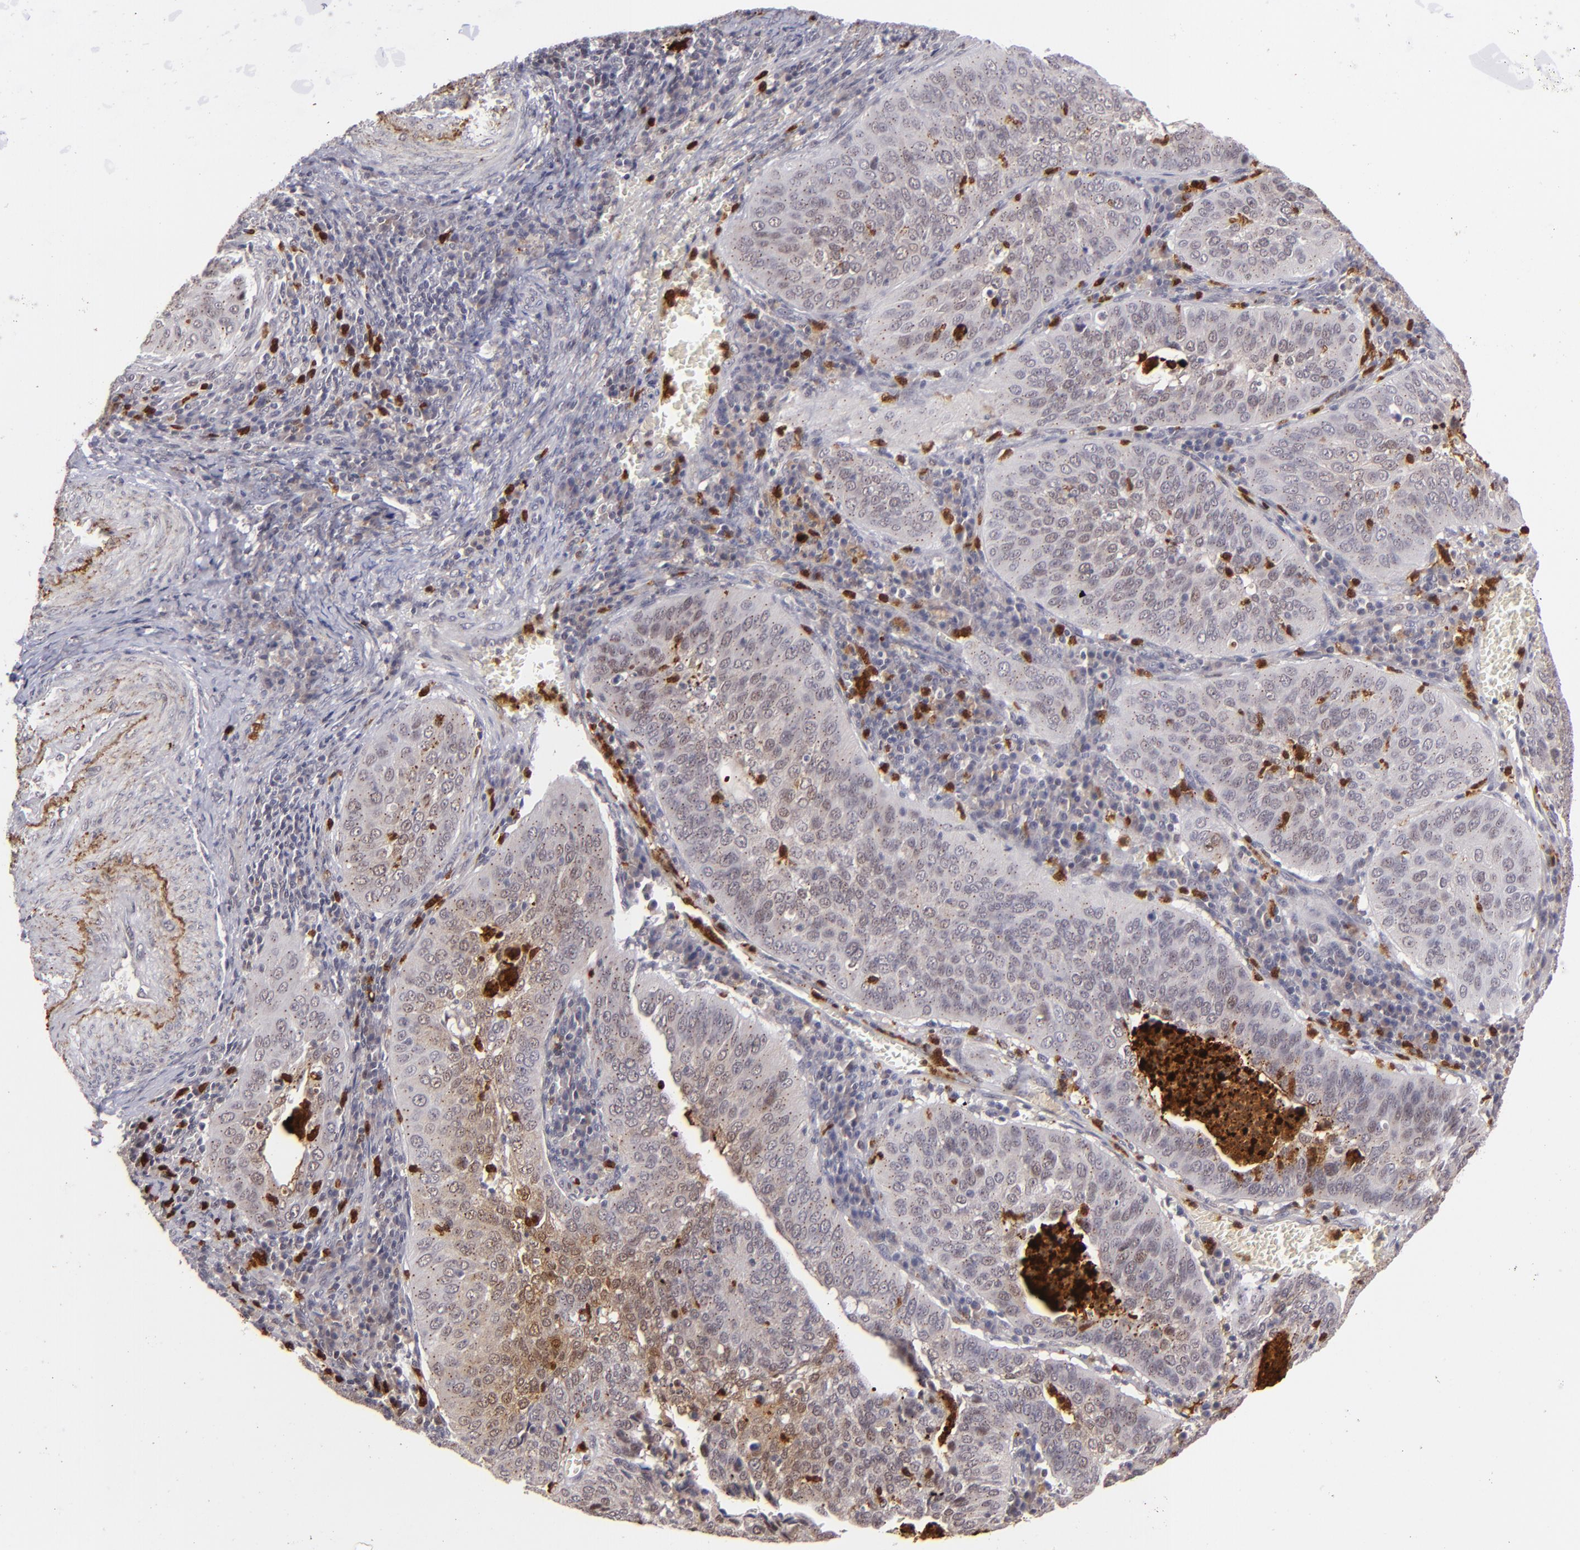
{"staining": {"intensity": "moderate", "quantity": "<25%", "location": "cytoplasmic/membranous,nuclear"}, "tissue": "cervical cancer", "cell_type": "Tumor cells", "image_type": "cancer", "snomed": [{"axis": "morphology", "description": "Squamous cell carcinoma, NOS"}, {"axis": "topography", "description": "Cervix"}], "caption": "High-power microscopy captured an immunohistochemistry (IHC) image of squamous cell carcinoma (cervical), revealing moderate cytoplasmic/membranous and nuclear positivity in about <25% of tumor cells.", "gene": "RXRG", "patient": {"sex": "female", "age": 39}}